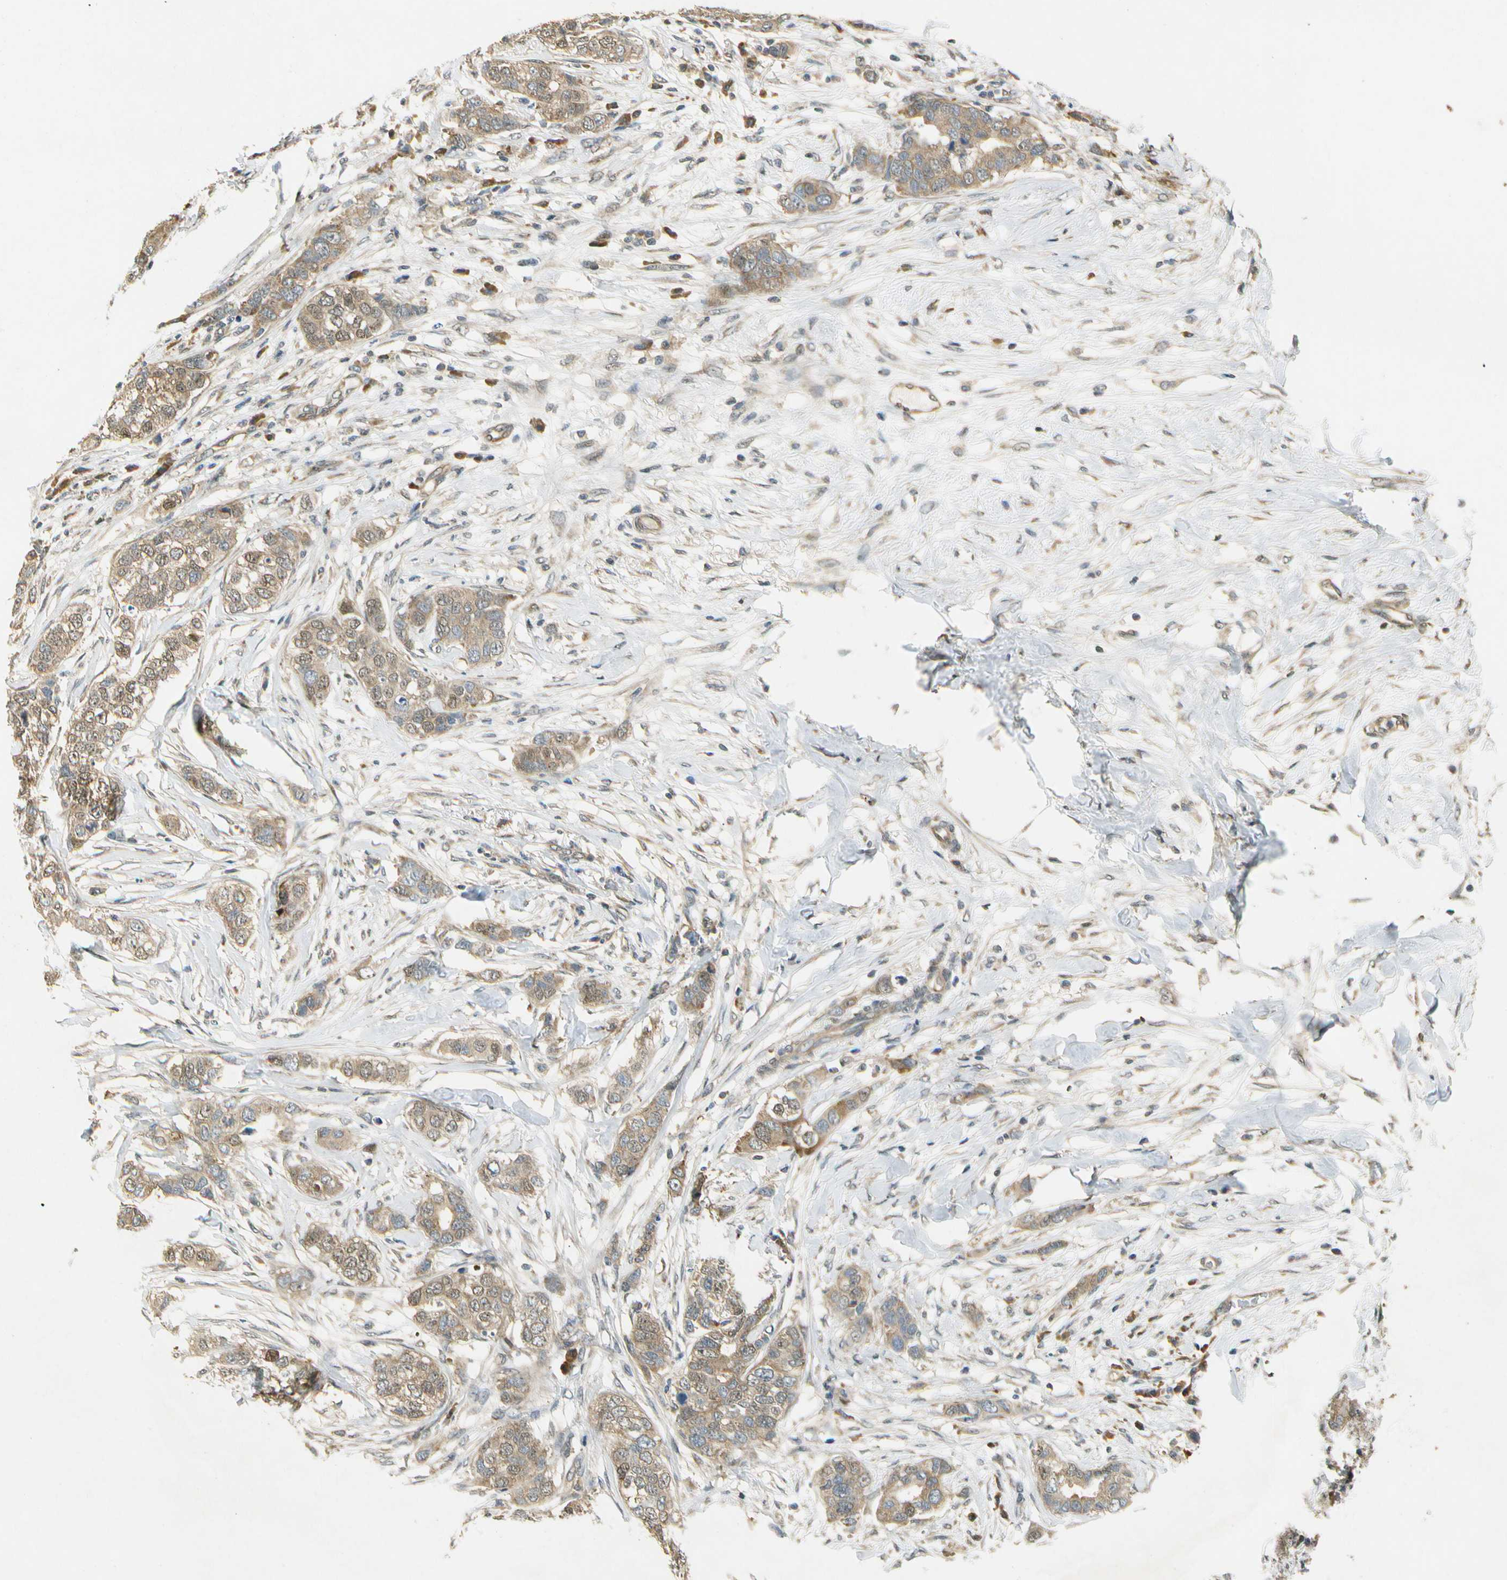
{"staining": {"intensity": "weak", "quantity": ">75%", "location": "cytoplasmic/membranous"}, "tissue": "breast cancer", "cell_type": "Tumor cells", "image_type": "cancer", "snomed": [{"axis": "morphology", "description": "Duct carcinoma"}, {"axis": "topography", "description": "Breast"}], "caption": "Immunohistochemical staining of human invasive ductal carcinoma (breast) demonstrates low levels of weak cytoplasmic/membranous protein expression in about >75% of tumor cells.", "gene": "EIF1AX", "patient": {"sex": "female", "age": 50}}